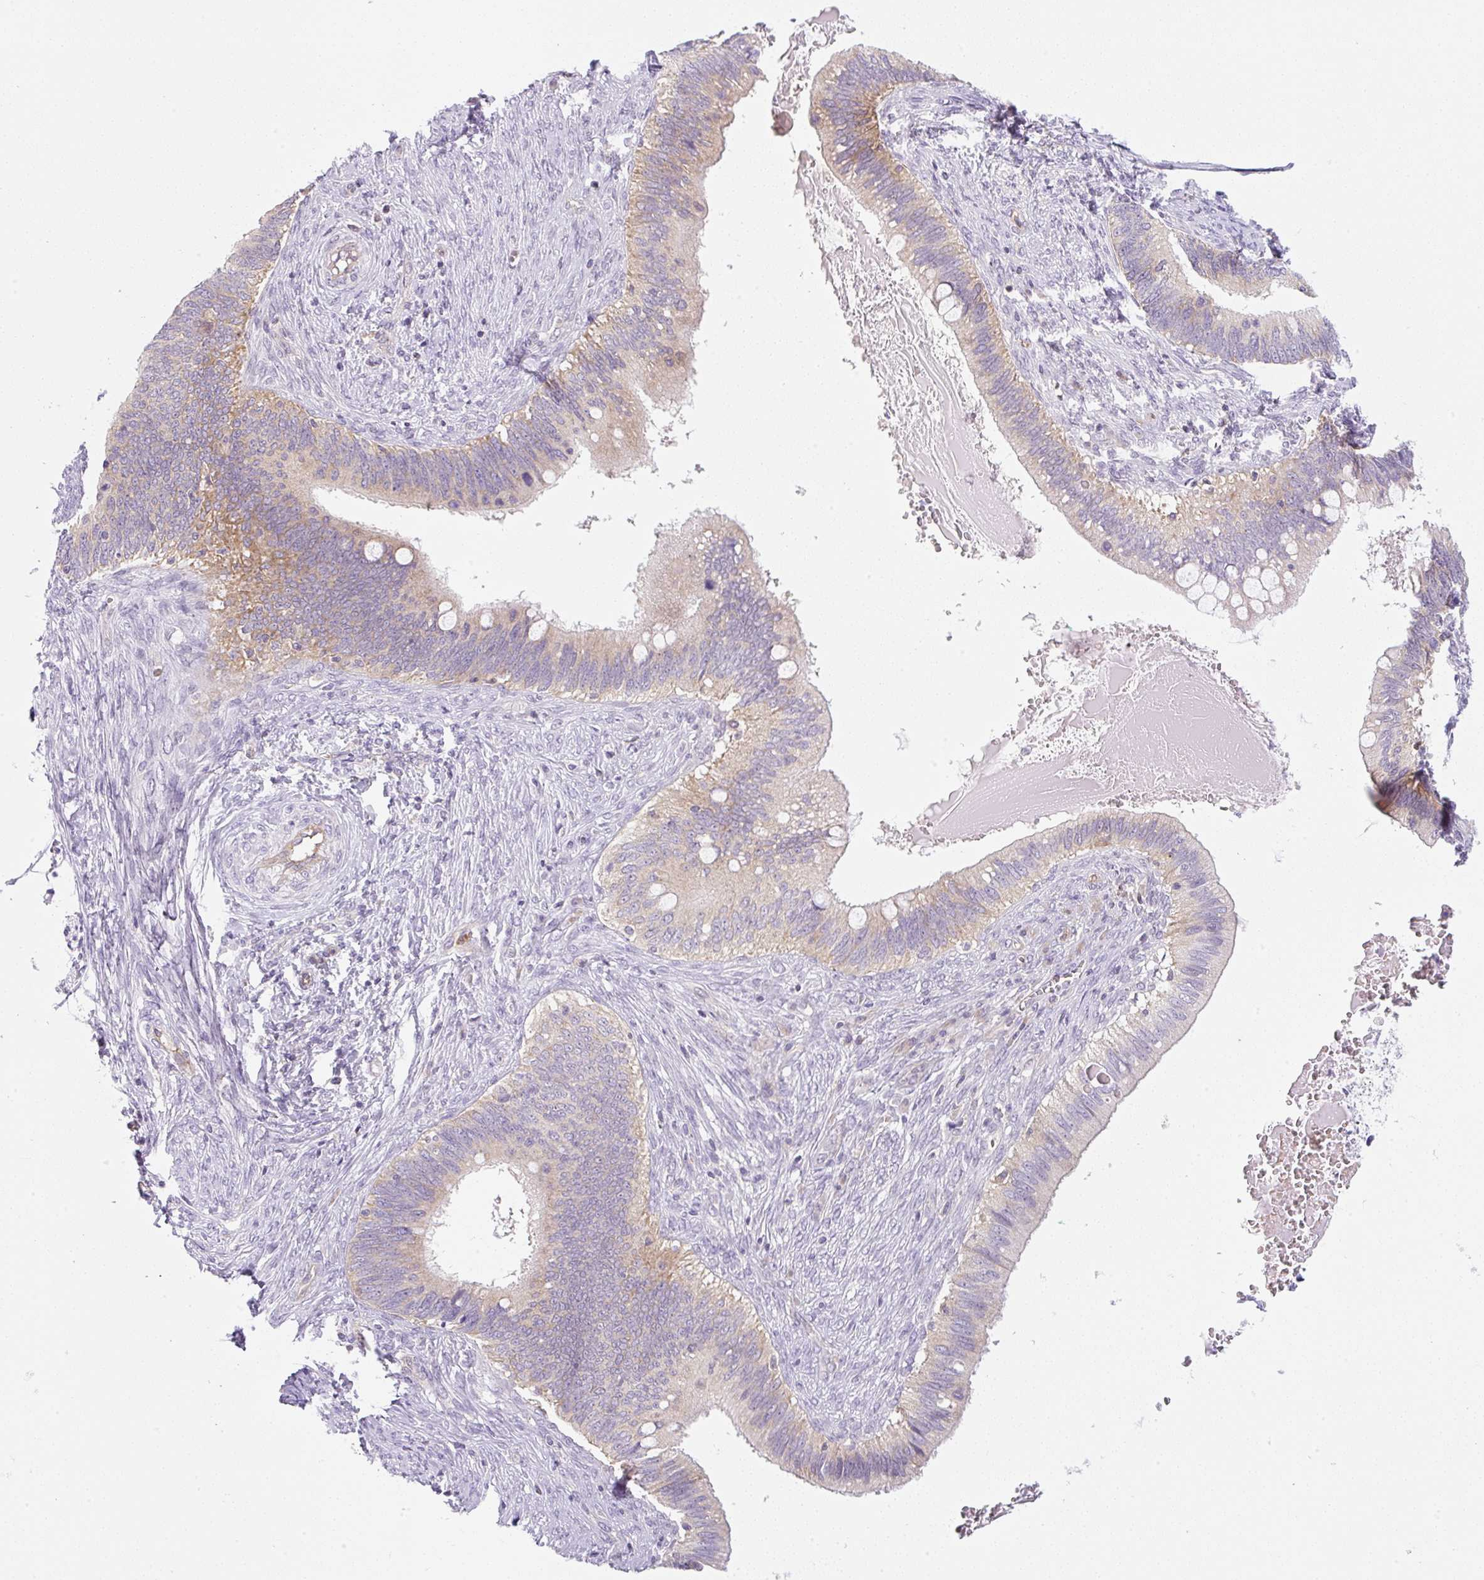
{"staining": {"intensity": "weak", "quantity": "25%-75%", "location": "cytoplasmic/membranous"}, "tissue": "cervical cancer", "cell_type": "Tumor cells", "image_type": "cancer", "snomed": [{"axis": "morphology", "description": "Adenocarcinoma, NOS"}, {"axis": "topography", "description": "Cervix"}], "caption": "IHC (DAB (3,3'-diaminobenzidine)) staining of human cervical cancer (adenocarcinoma) reveals weak cytoplasmic/membranous protein positivity in approximately 25%-75% of tumor cells.", "gene": "OMA1", "patient": {"sex": "female", "age": 42}}